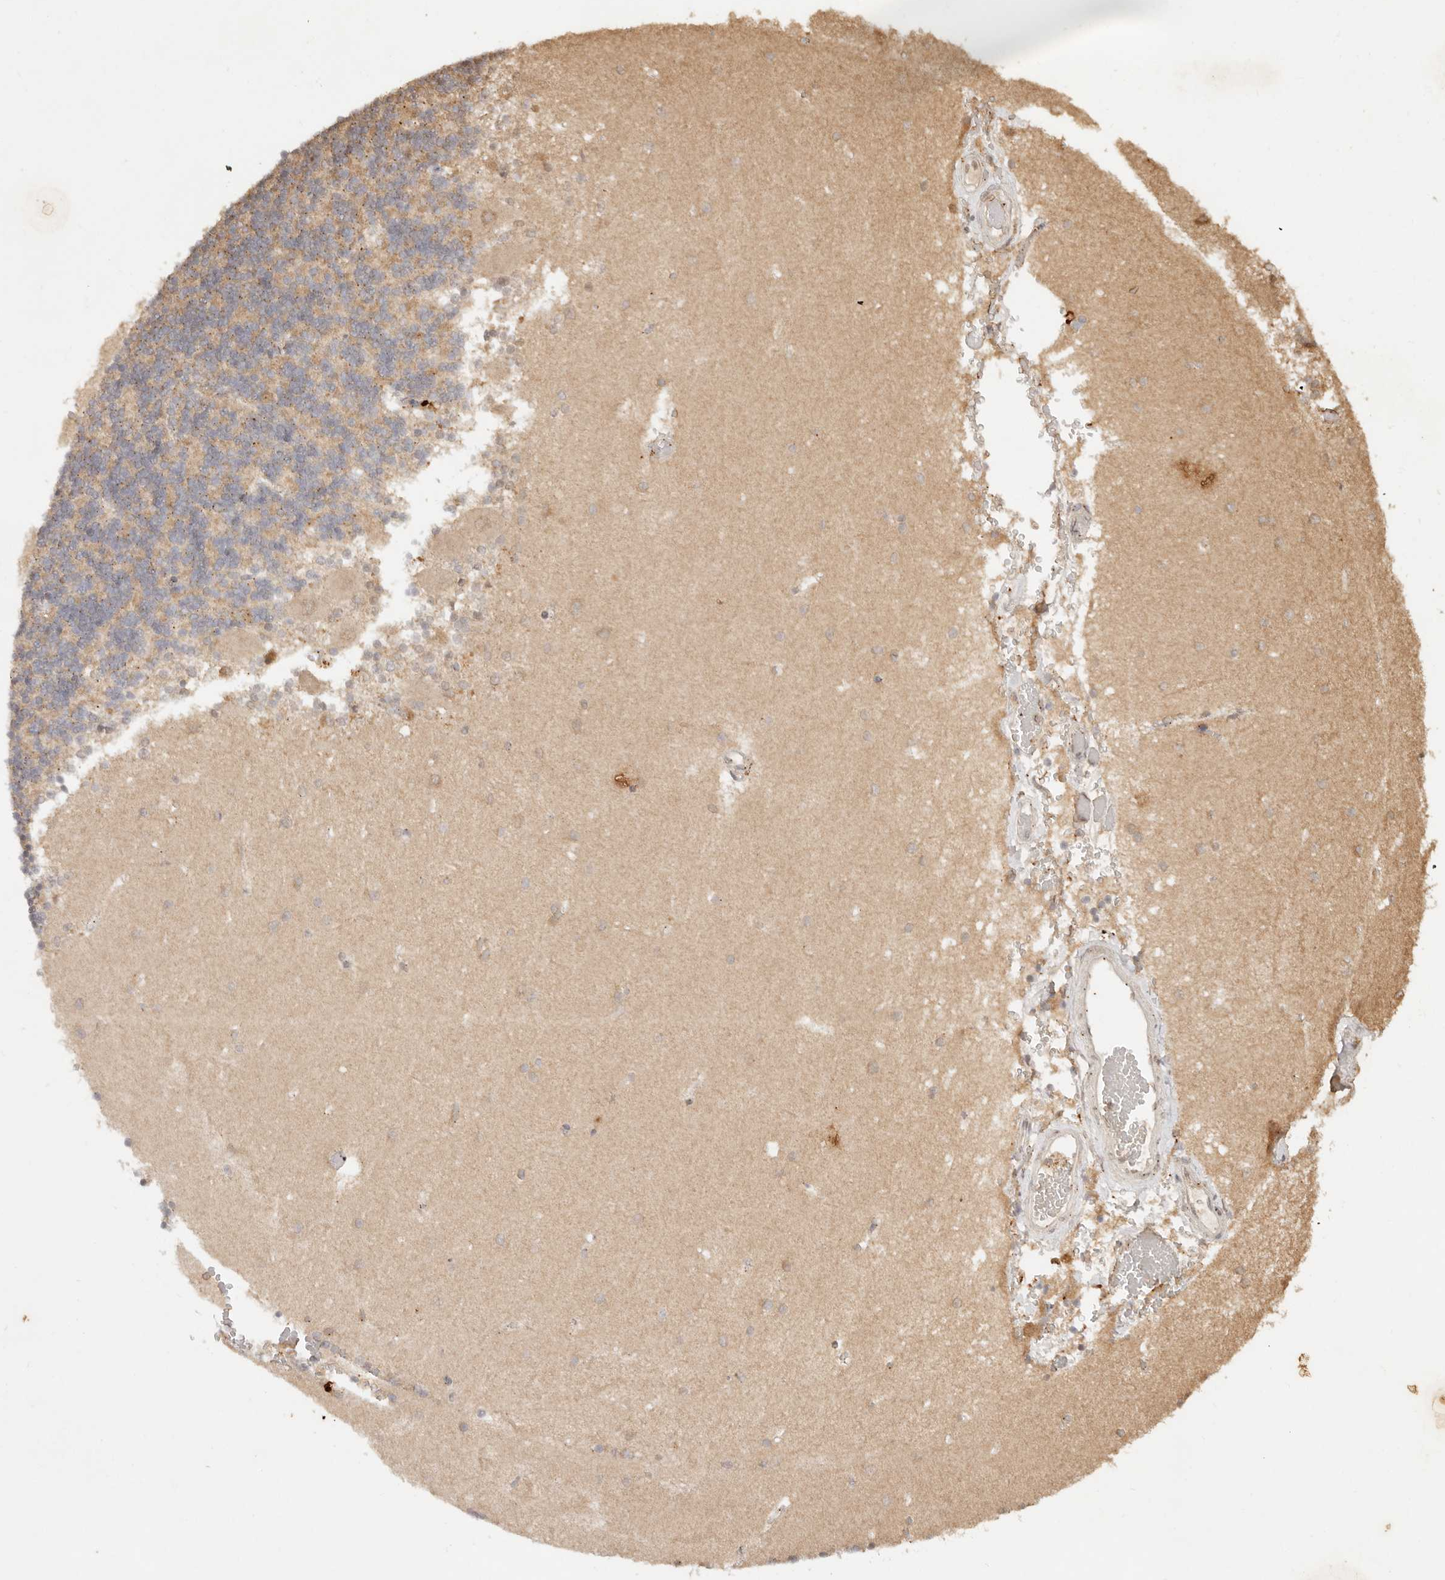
{"staining": {"intensity": "weak", "quantity": "<25%", "location": "cytoplasmic/membranous"}, "tissue": "cerebellum", "cell_type": "Cells in granular layer", "image_type": "normal", "snomed": [{"axis": "morphology", "description": "Normal tissue, NOS"}, {"axis": "topography", "description": "Cerebellum"}], "caption": "A high-resolution micrograph shows IHC staining of normal cerebellum, which demonstrates no significant expression in cells in granular layer. The staining was performed using DAB (3,3'-diaminobenzidine) to visualize the protein expression in brown, while the nuclei were stained in blue with hematoxylin (Magnification: 20x).", "gene": "LMO4", "patient": {"sex": "male", "age": 37}}